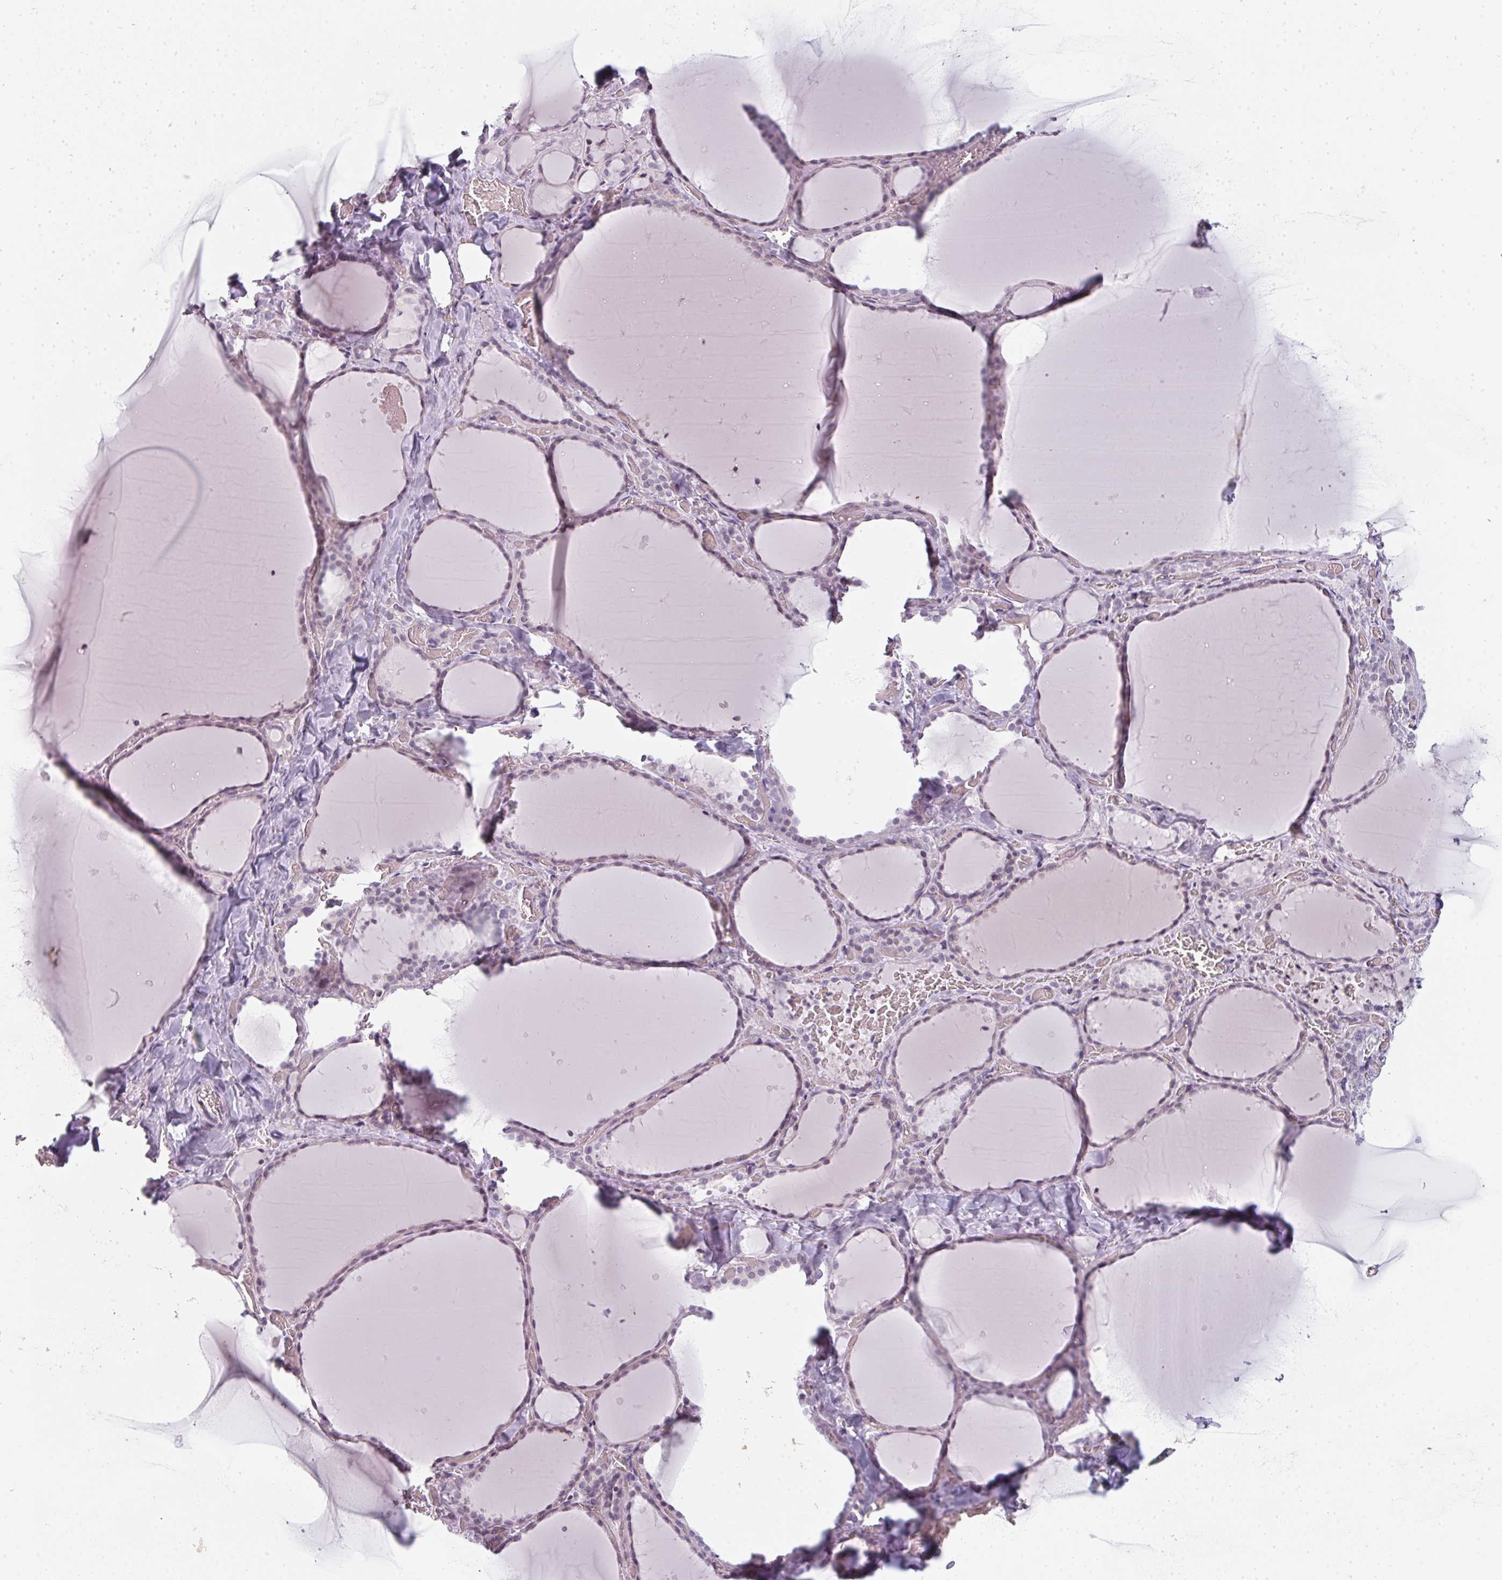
{"staining": {"intensity": "weak", "quantity": "25%-75%", "location": "nuclear"}, "tissue": "thyroid gland", "cell_type": "Glandular cells", "image_type": "normal", "snomed": [{"axis": "morphology", "description": "Normal tissue, NOS"}, {"axis": "topography", "description": "Thyroid gland"}], "caption": "A micrograph of human thyroid gland stained for a protein reveals weak nuclear brown staining in glandular cells.", "gene": "RBBP6", "patient": {"sex": "female", "age": 36}}